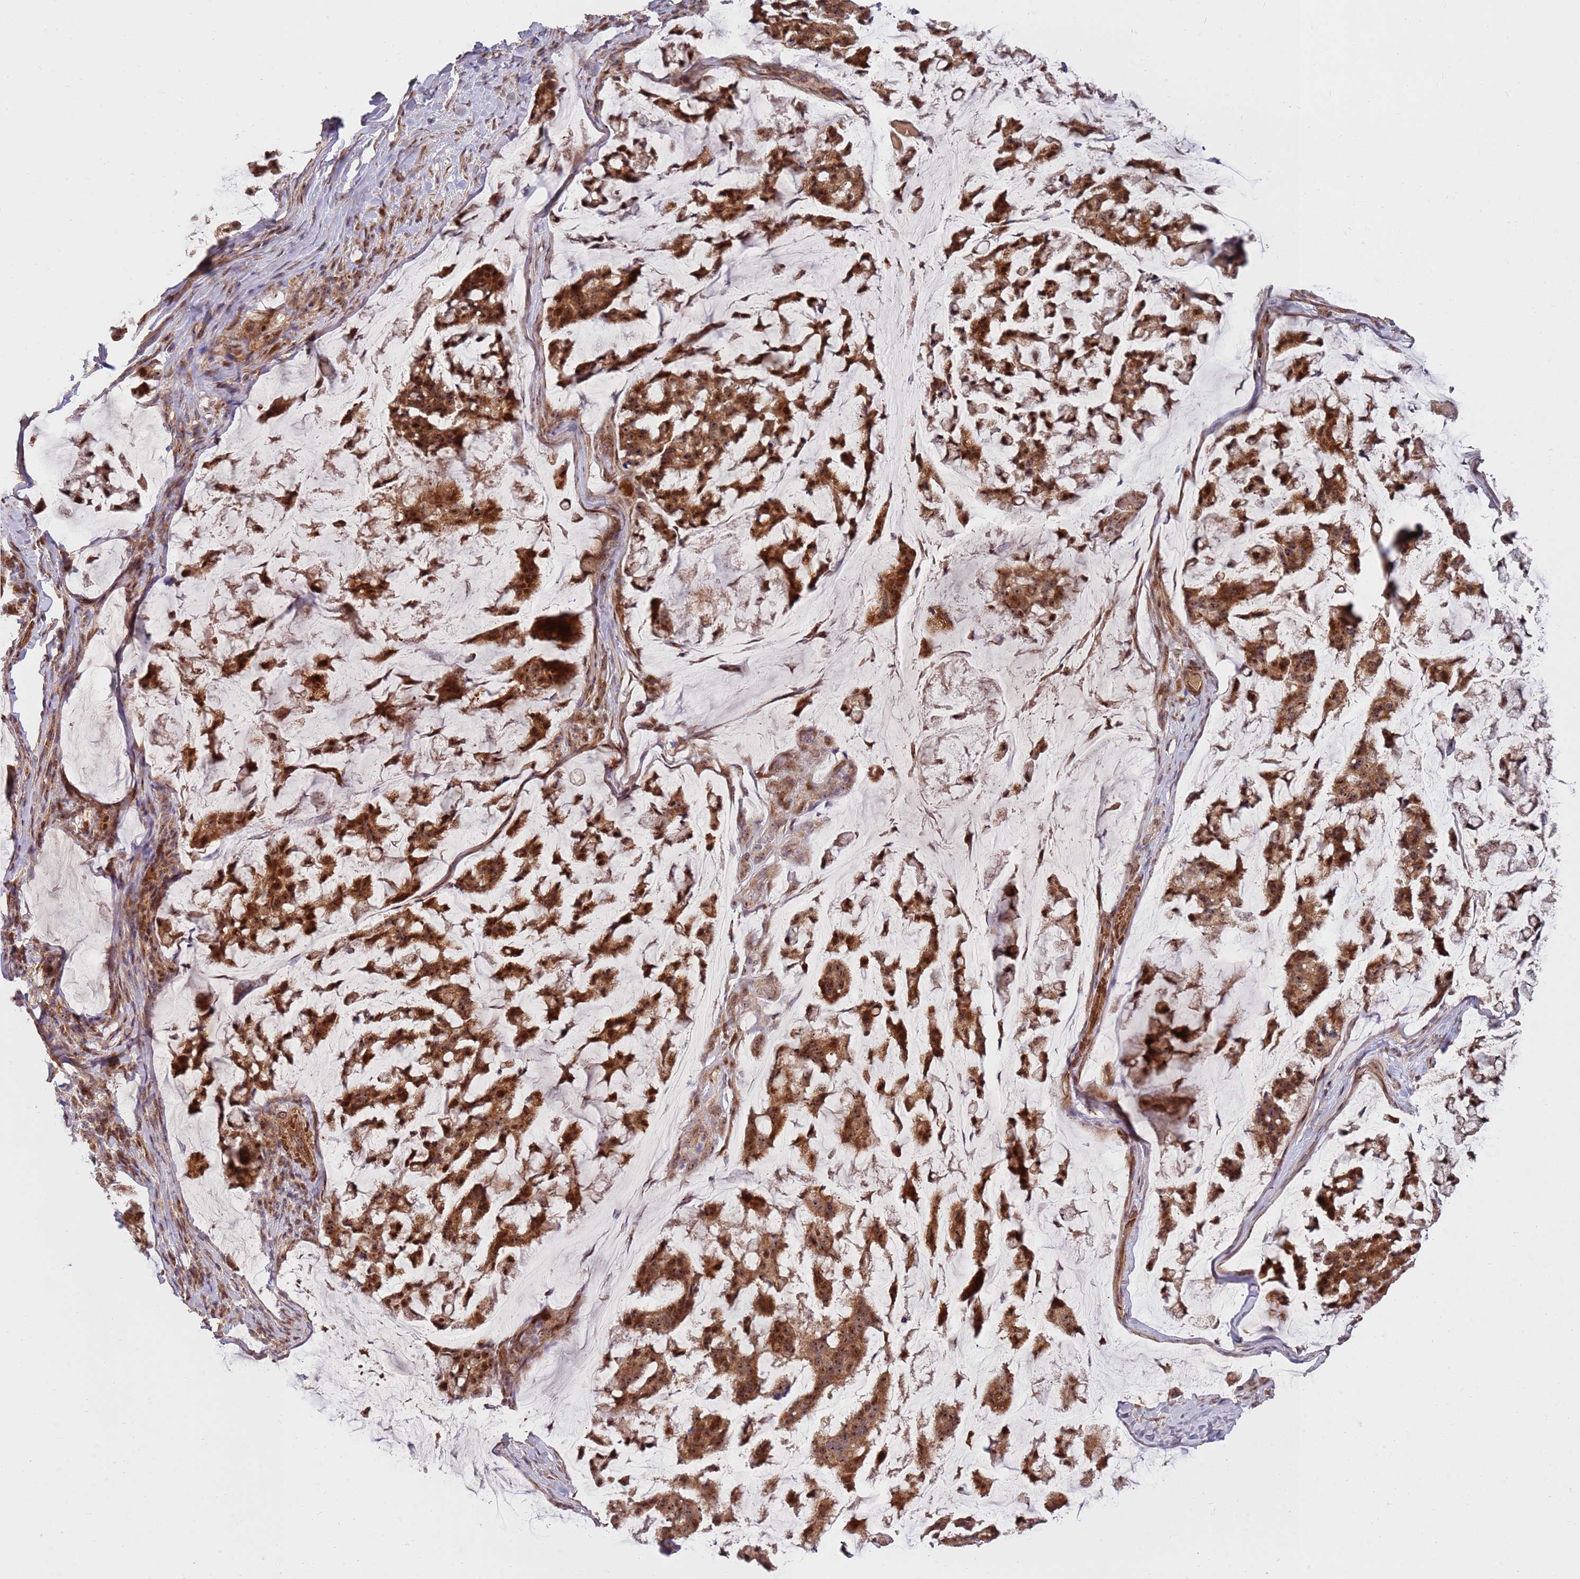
{"staining": {"intensity": "strong", "quantity": ">75%", "location": "cytoplasmic/membranous,nuclear"}, "tissue": "stomach cancer", "cell_type": "Tumor cells", "image_type": "cancer", "snomed": [{"axis": "morphology", "description": "Adenocarcinoma, NOS"}, {"axis": "topography", "description": "Stomach, lower"}], "caption": "Human adenocarcinoma (stomach) stained with a brown dye demonstrates strong cytoplasmic/membranous and nuclear positive expression in approximately >75% of tumor cells.", "gene": "KIF25", "patient": {"sex": "male", "age": 67}}